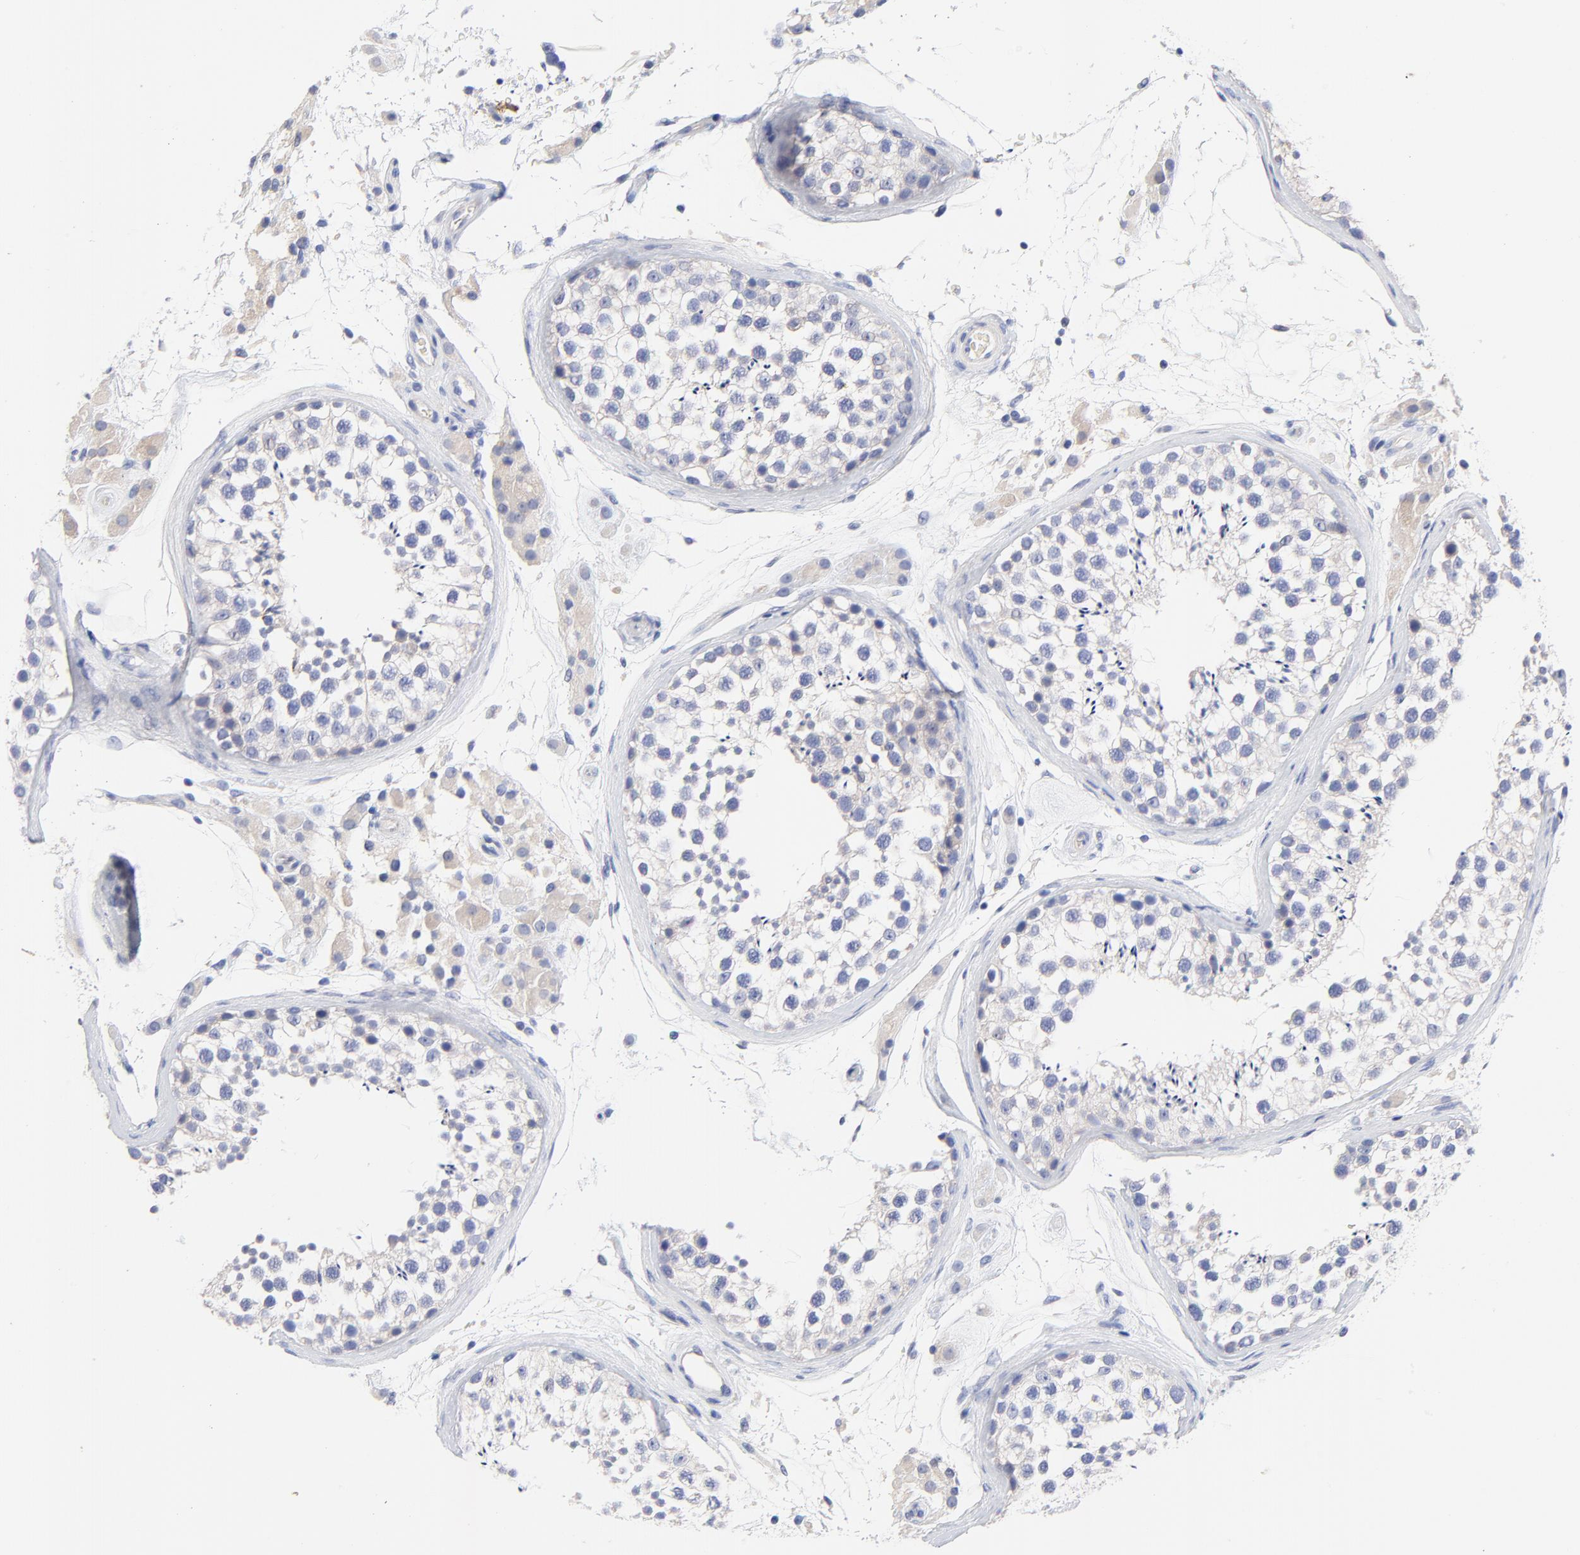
{"staining": {"intensity": "negative", "quantity": "none", "location": "none"}, "tissue": "testis", "cell_type": "Cells in seminiferous ducts", "image_type": "normal", "snomed": [{"axis": "morphology", "description": "Normal tissue, NOS"}, {"axis": "topography", "description": "Testis"}], "caption": "Immunohistochemical staining of unremarkable testis displays no significant staining in cells in seminiferous ducts.", "gene": "FBXO10", "patient": {"sex": "male", "age": 46}}